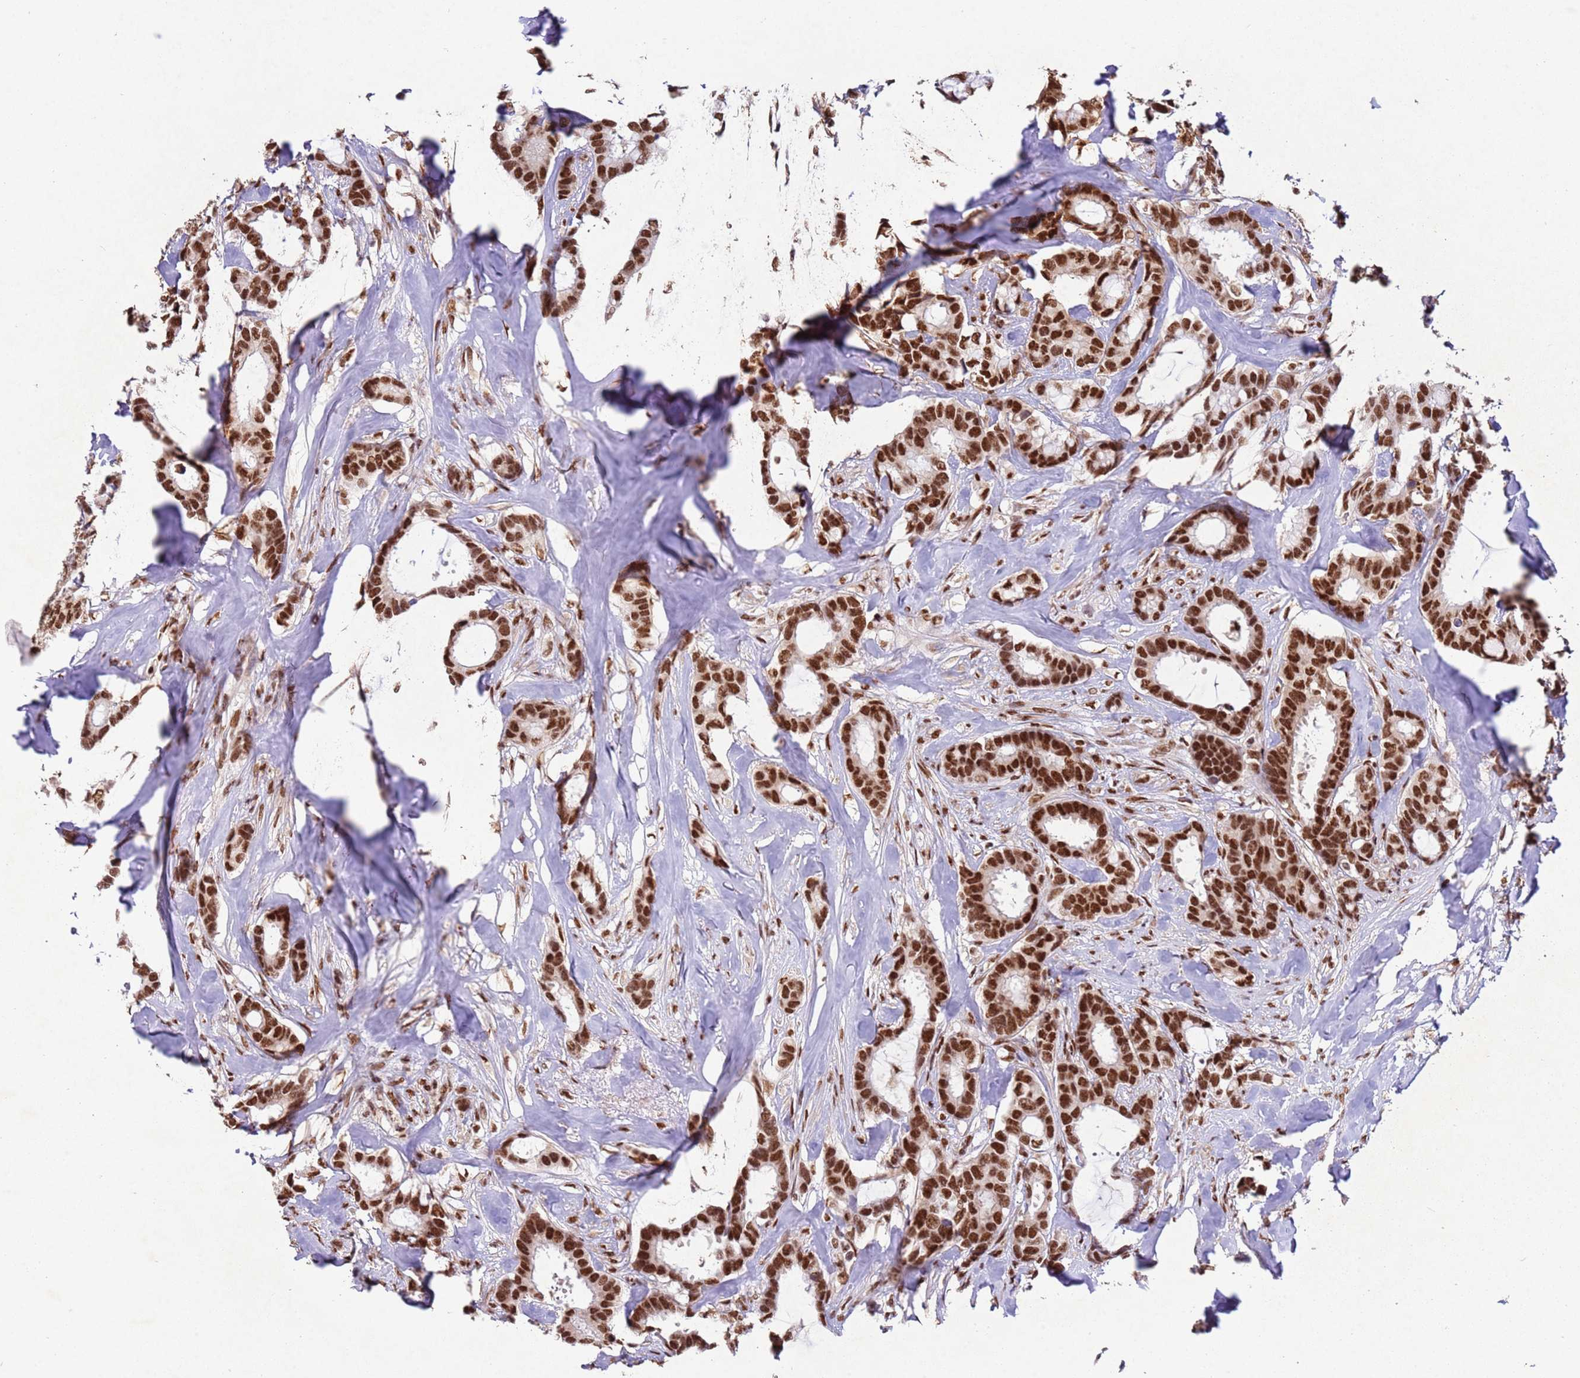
{"staining": {"intensity": "strong", "quantity": ">75%", "location": "nuclear"}, "tissue": "breast cancer", "cell_type": "Tumor cells", "image_type": "cancer", "snomed": [{"axis": "morphology", "description": "Duct carcinoma"}, {"axis": "topography", "description": "Breast"}], "caption": "Brown immunohistochemical staining in breast cancer demonstrates strong nuclear positivity in approximately >75% of tumor cells. The staining was performed using DAB (3,3'-diaminobenzidine), with brown indicating positive protein expression. Nuclei are stained blue with hematoxylin.", "gene": "ESF1", "patient": {"sex": "female", "age": 87}}